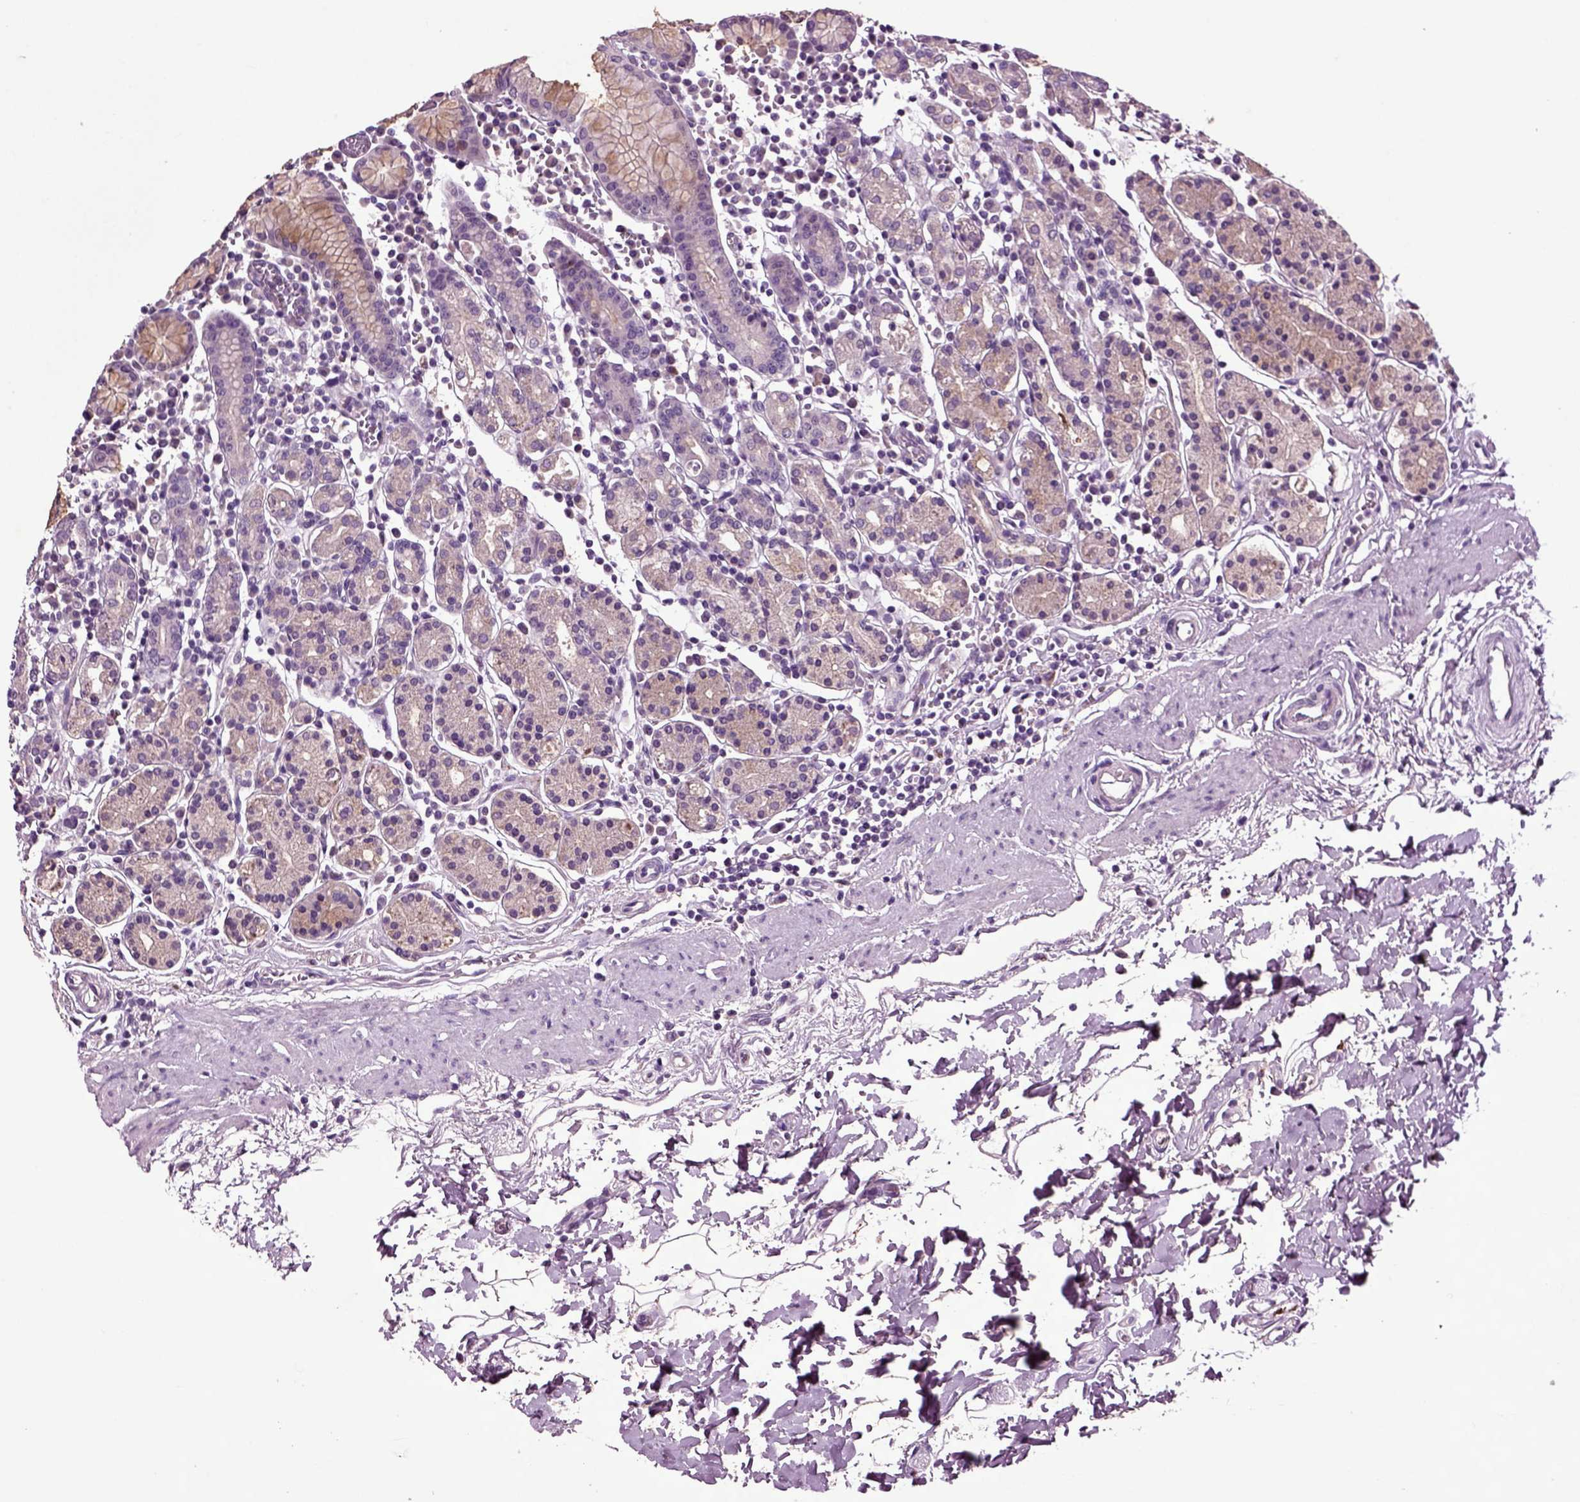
{"staining": {"intensity": "weak", "quantity": "<25%", "location": "cytoplasmic/membranous"}, "tissue": "stomach", "cell_type": "Glandular cells", "image_type": "normal", "snomed": [{"axis": "morphology", "description": "Normal tissue, NOS"}, {"axis": "topography", "description": "Stomach, upper"}, {"axis": "topography", "description": "Stomach"}], "caption": "The image reveals no staining of glandular cells in unremarkable stomach. (DAB IHC, high magnification).", "gene": "CRHR1", "patient": {"sex": "male", "age": 62}}